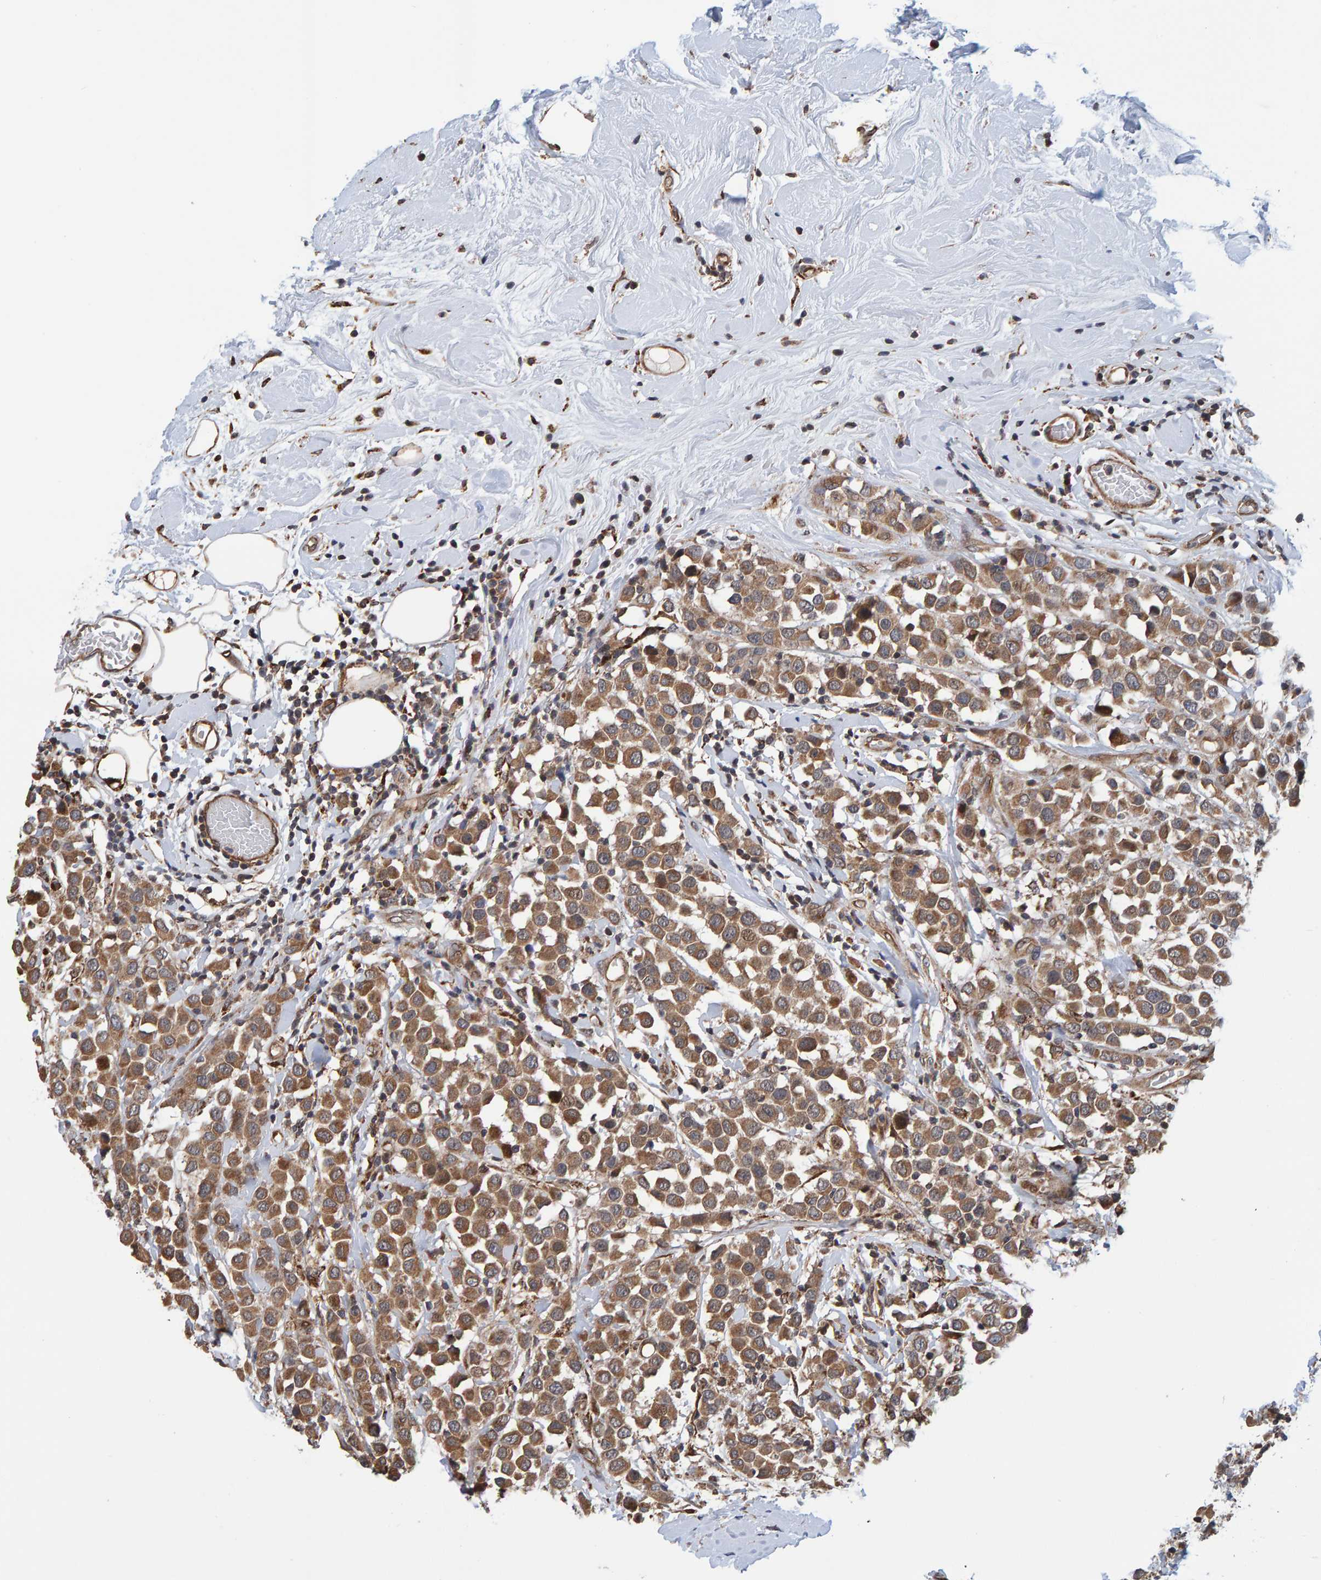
{"staining": {"intensity": "moderate", "quantity": ">75%", "location": "cytoplasmic/membranous"}, "tissue": "breast cancer", "cell_type": "Tumor cells", "image_type": "cancer", "snomed": [{"axis": "morphology", "description": "Duct carcinoma"}, {"axis": "topography", "description": "Breast"}], "caption": "High-power microscopy captured an IHC photomicrograph of breast cancer, revealing moderate cytoplasmic/membranous staining in approximately >75% of tumor cells.", "gene": "SCRN2", "patient": {"sex": "female", "age": 61}}